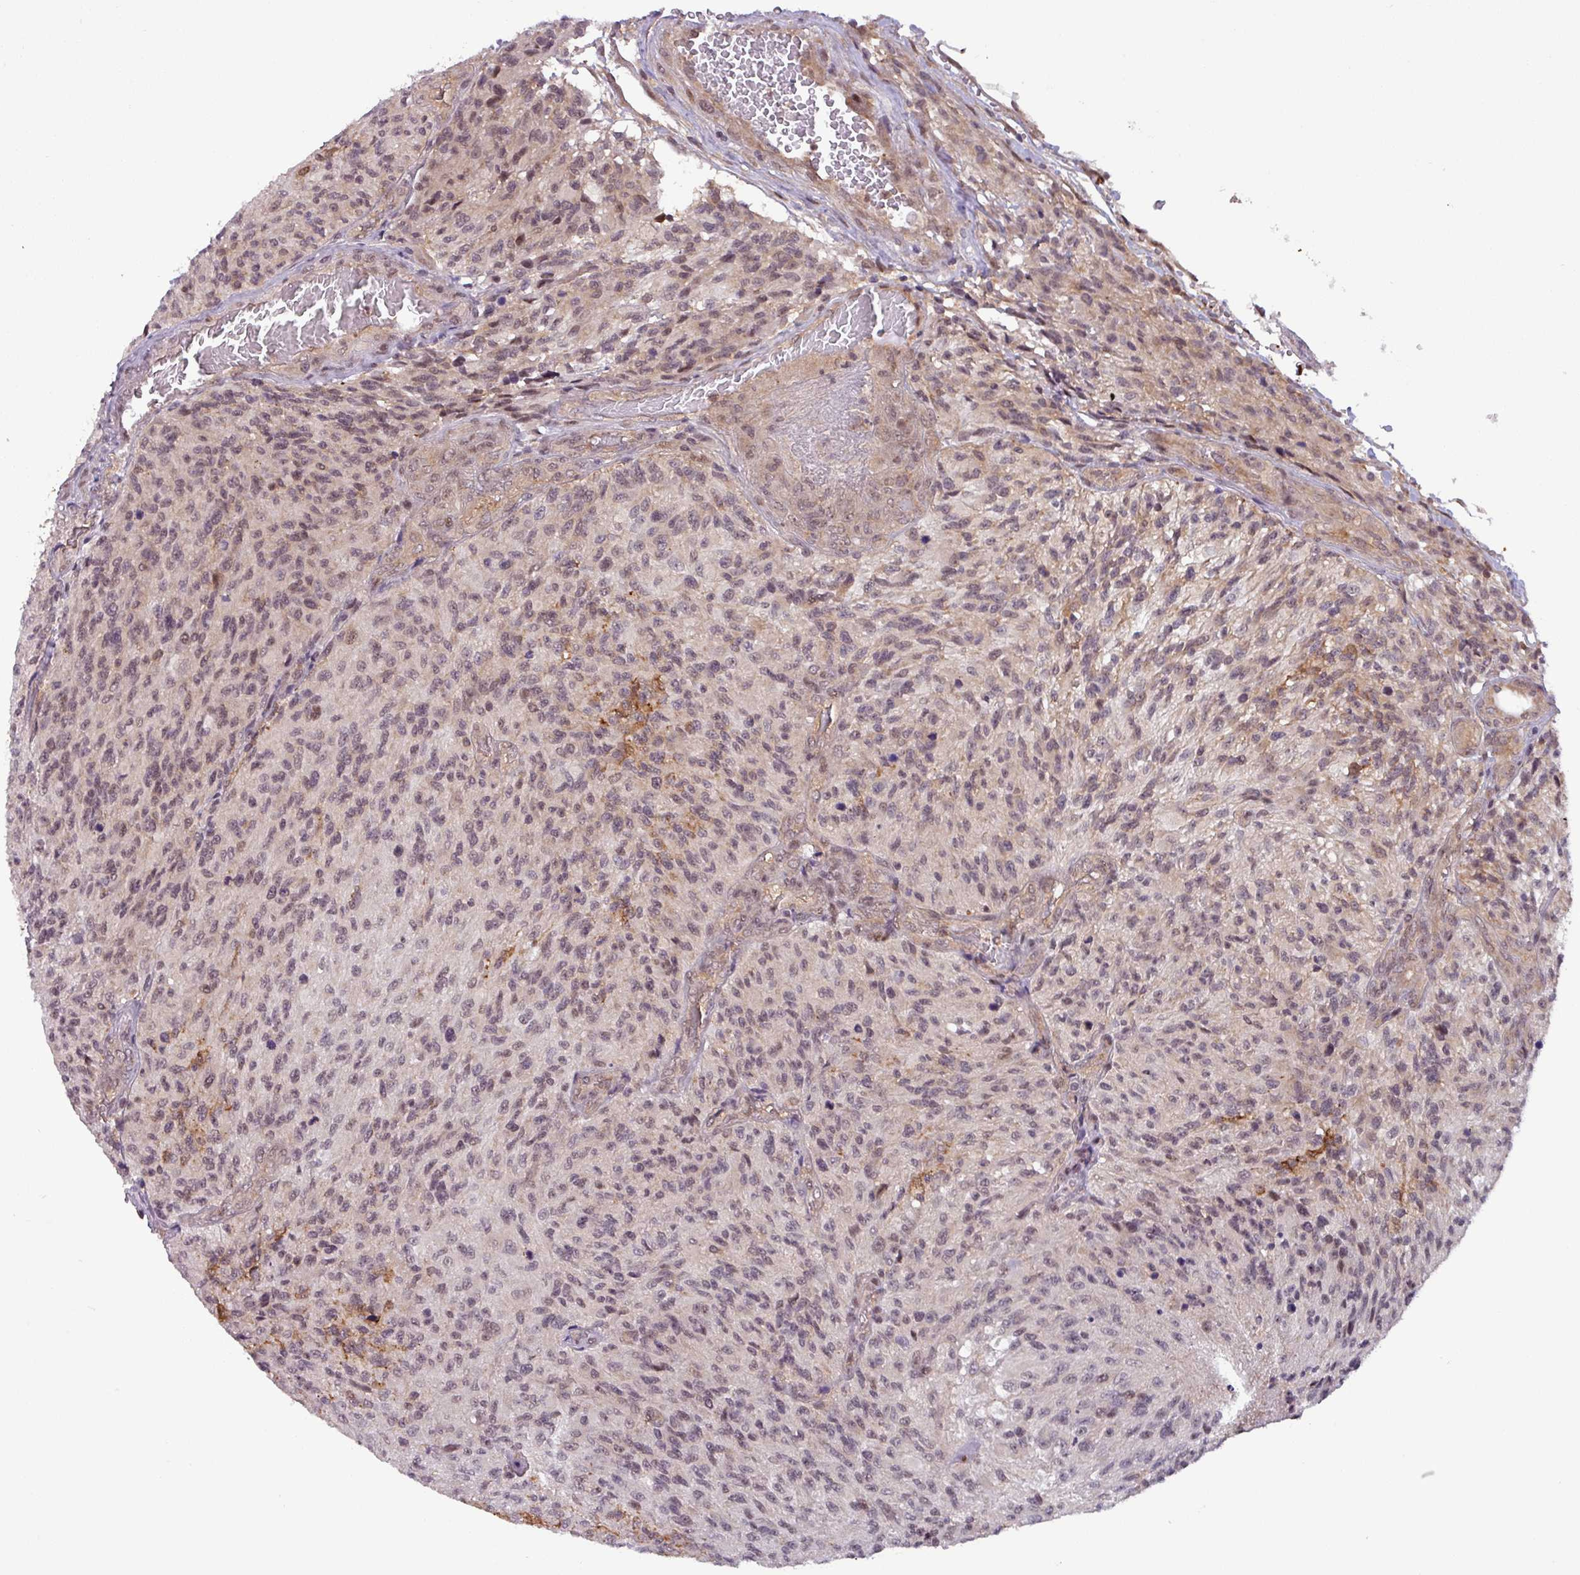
{"staining": {"intensity": "weak", "quantity": "25%-75%", "location": "nuclear"}, "tissue": "glioma", "cell_type": "Tumor cells", "image_type": "cancer", "snomed": [{"axis": "morphology", "description": "Normal tissue, NOS"}, {"axis": "morphology", "description": "Glioma, malignant, High grade"}, {"axis": "topography", "description": "Cerebral cortex"}], "caption": "A high-resolution micrograph shows IHC staining of glioma, which displays weak nuclear staining in approximately 25%-75% of tumor cells. Using DAB (brown) and hematoxylin (blue) stains, captured at high magnification using brightfield microscopy.", "gene": "NPFFR1", "patient": {"sex": "male", "age": 56}}